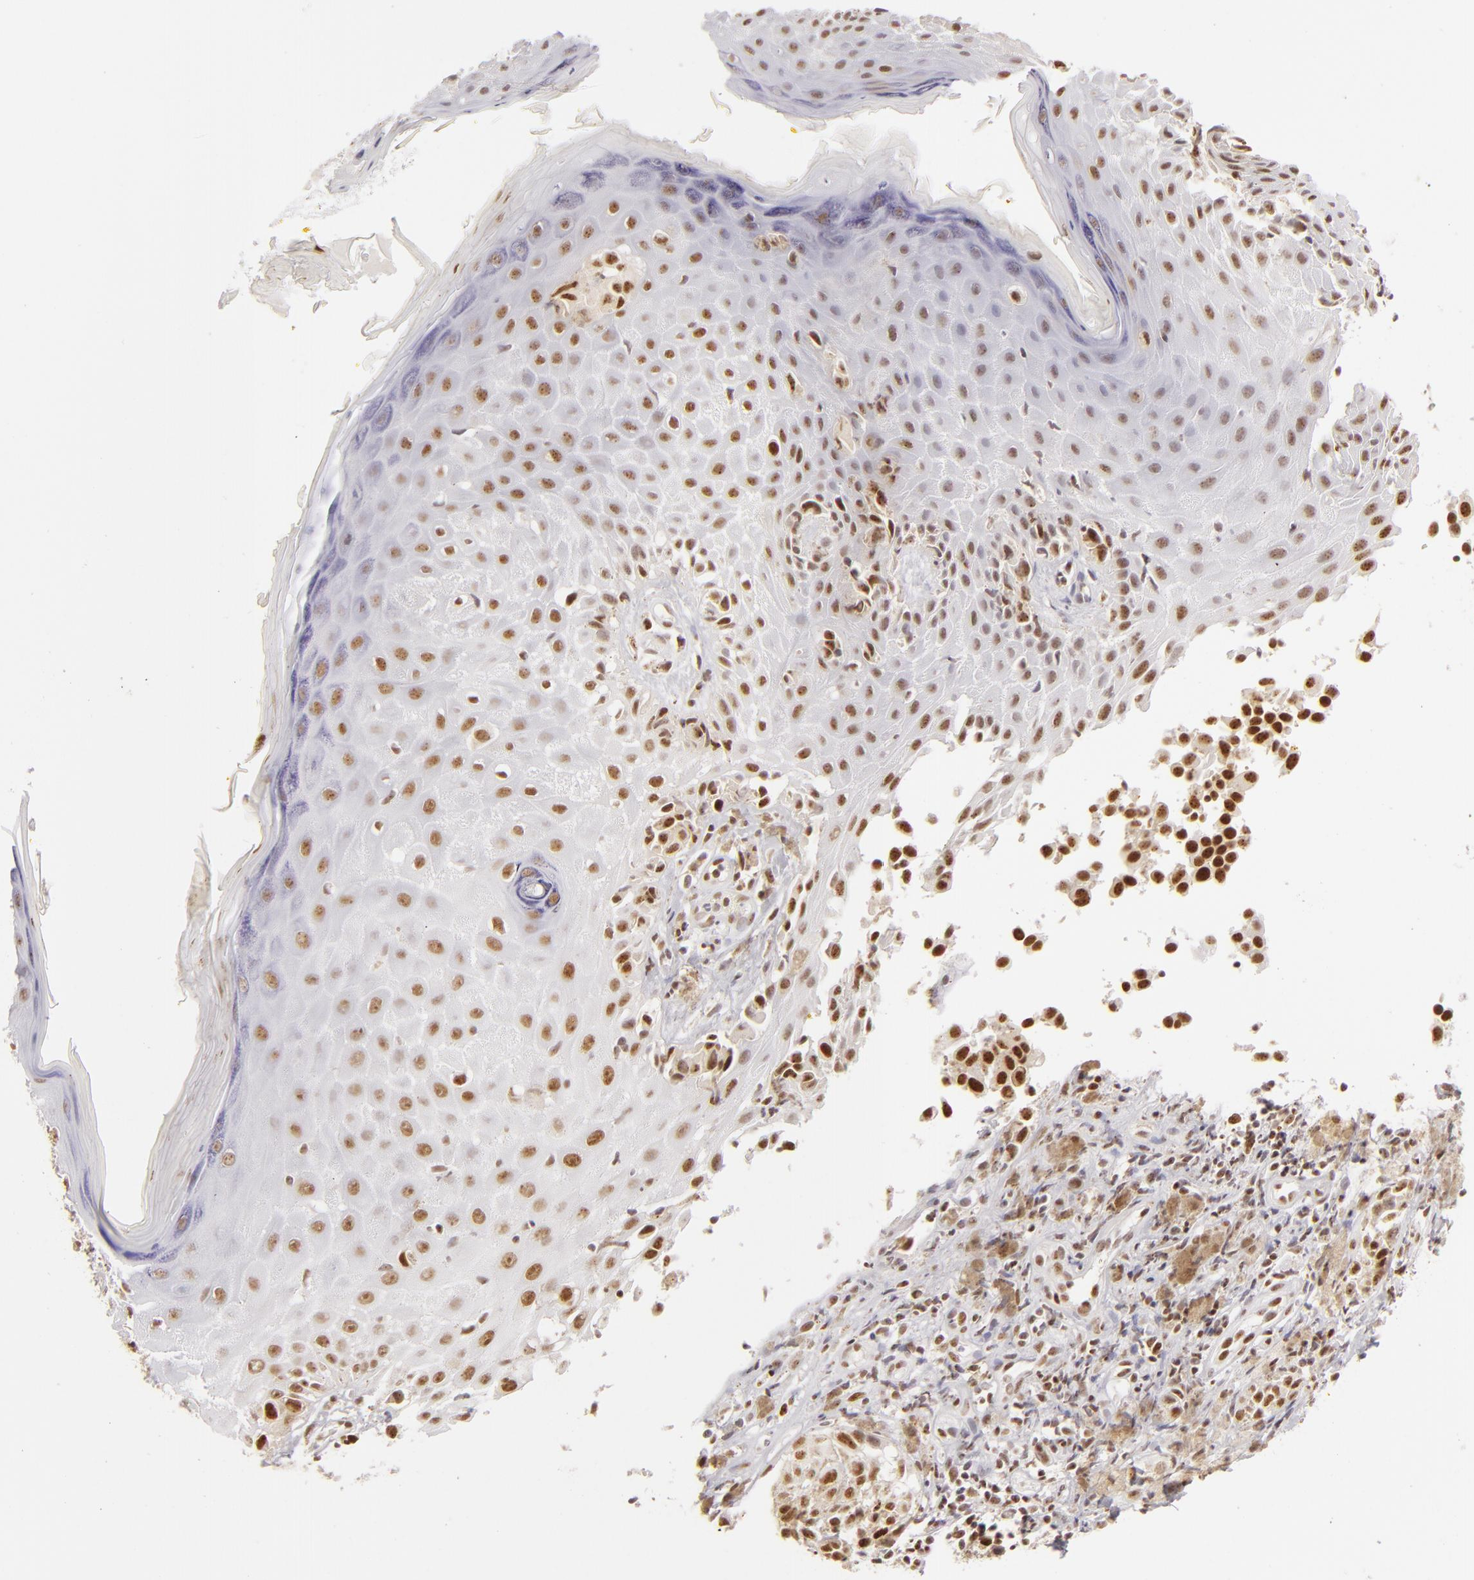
{"staining": {"intensity": "moderate", "quantity": ">75%", "location": "nuclear"}, "tissue": "melanoma", "cell_type": "Tumor cells", "image_type": "cancer", "snomed": [{"axis": "morphology", "description": "Malignant melanoma, NOS"}, {"axis": "topography", "description": "Skin"}], "caption": "Protein expression analysis of malignant melanoma displays moderate nuclear positivity in about >75% of tumor cells. The staining is performed using DAB brown chromogen to label protein expression. The nuclei are counter-stained blue using hematoxylin.", "gene": "DAXX", "patient": {"sex": "male", "age": 67}}